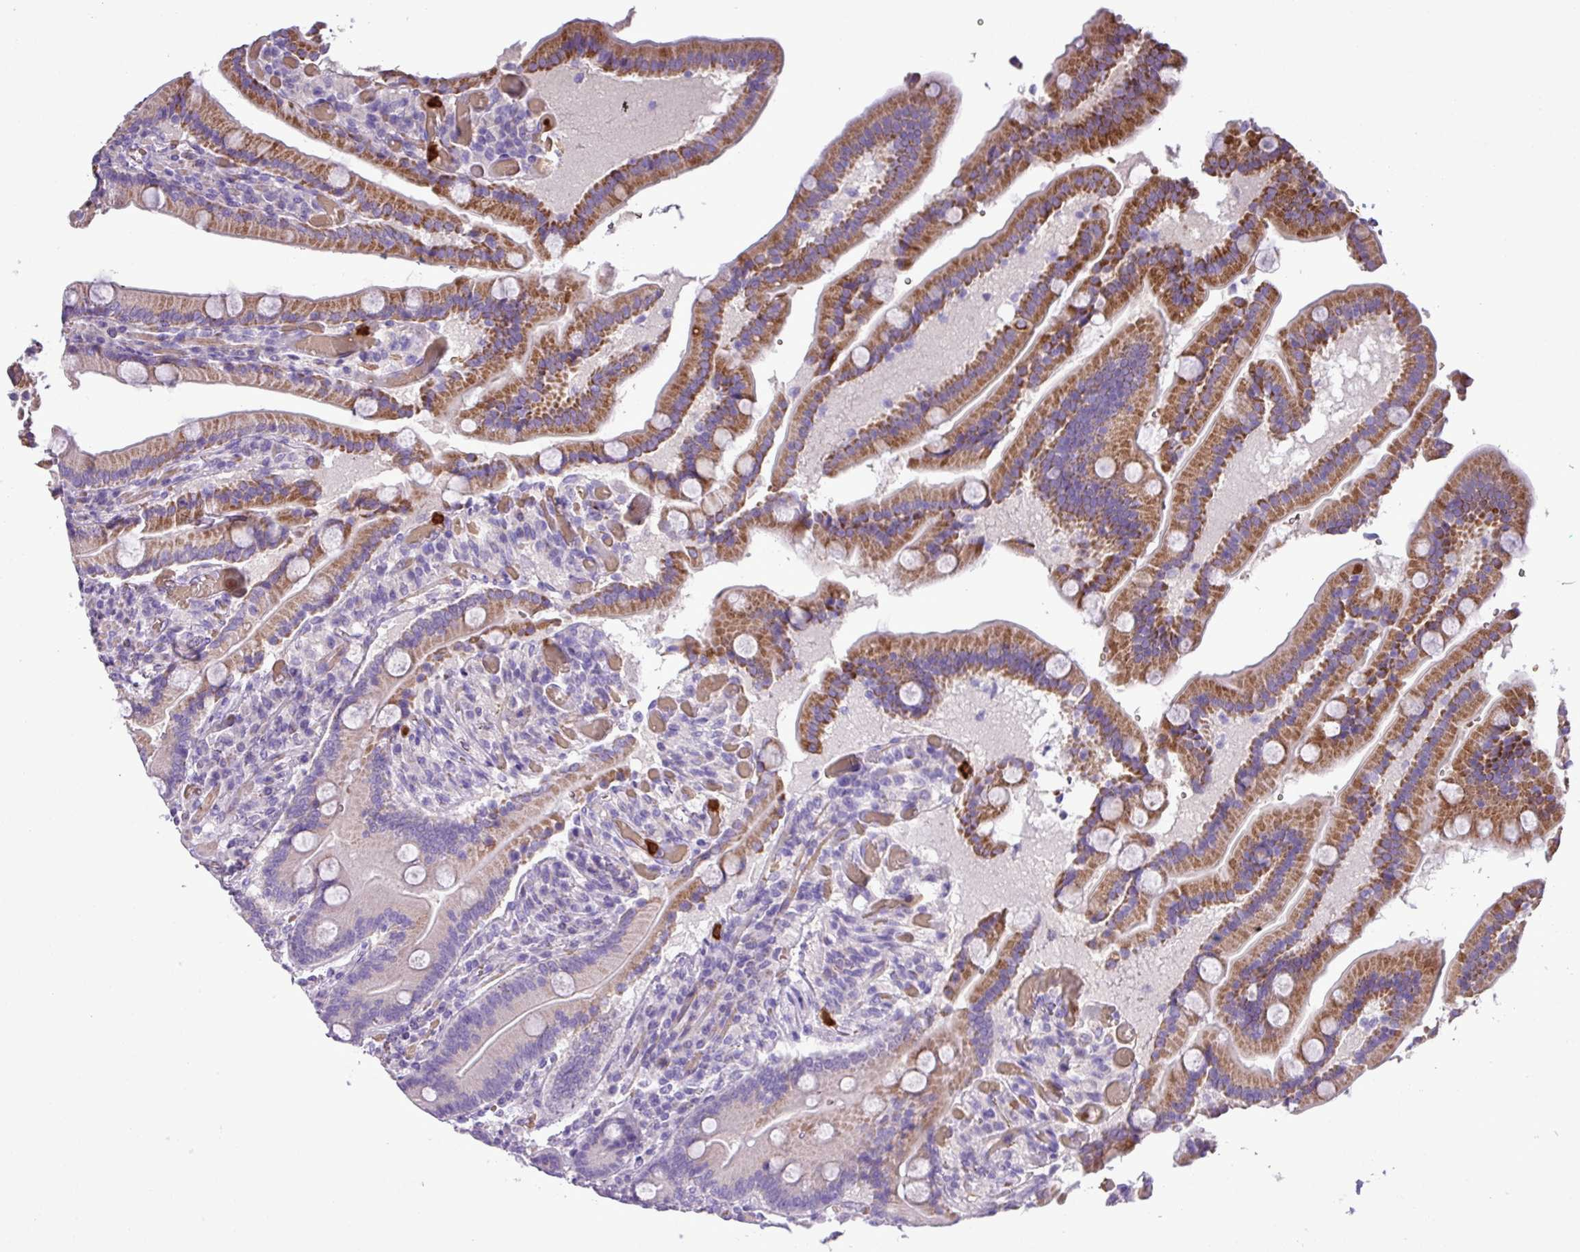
{"staining": {"intensity": "moderate", "quantity": "25%-75%", "location": "cytoplasmic/membranous"}, "tissue": "duodenum", "cell_type": "Glandular cells", "image_type": "normal", "snomed": [{"axis": "morphology", "description": "Normal tissue, NOS"}, {"axis": "topography", "description": "Duodenum"}], "caption": "Glandular cells show moderate cytoplasmic/membranous staining in approximately 25%-75% of cells in benign duodenum. (Stains: DAB (3,3'-diaminobenzidine) in brown, nuclei in blue, Microscopy: brightfield microscopy at high magnification).", "gene": "MGAT4B", "patient": {"sex": "female", "age": 62}}